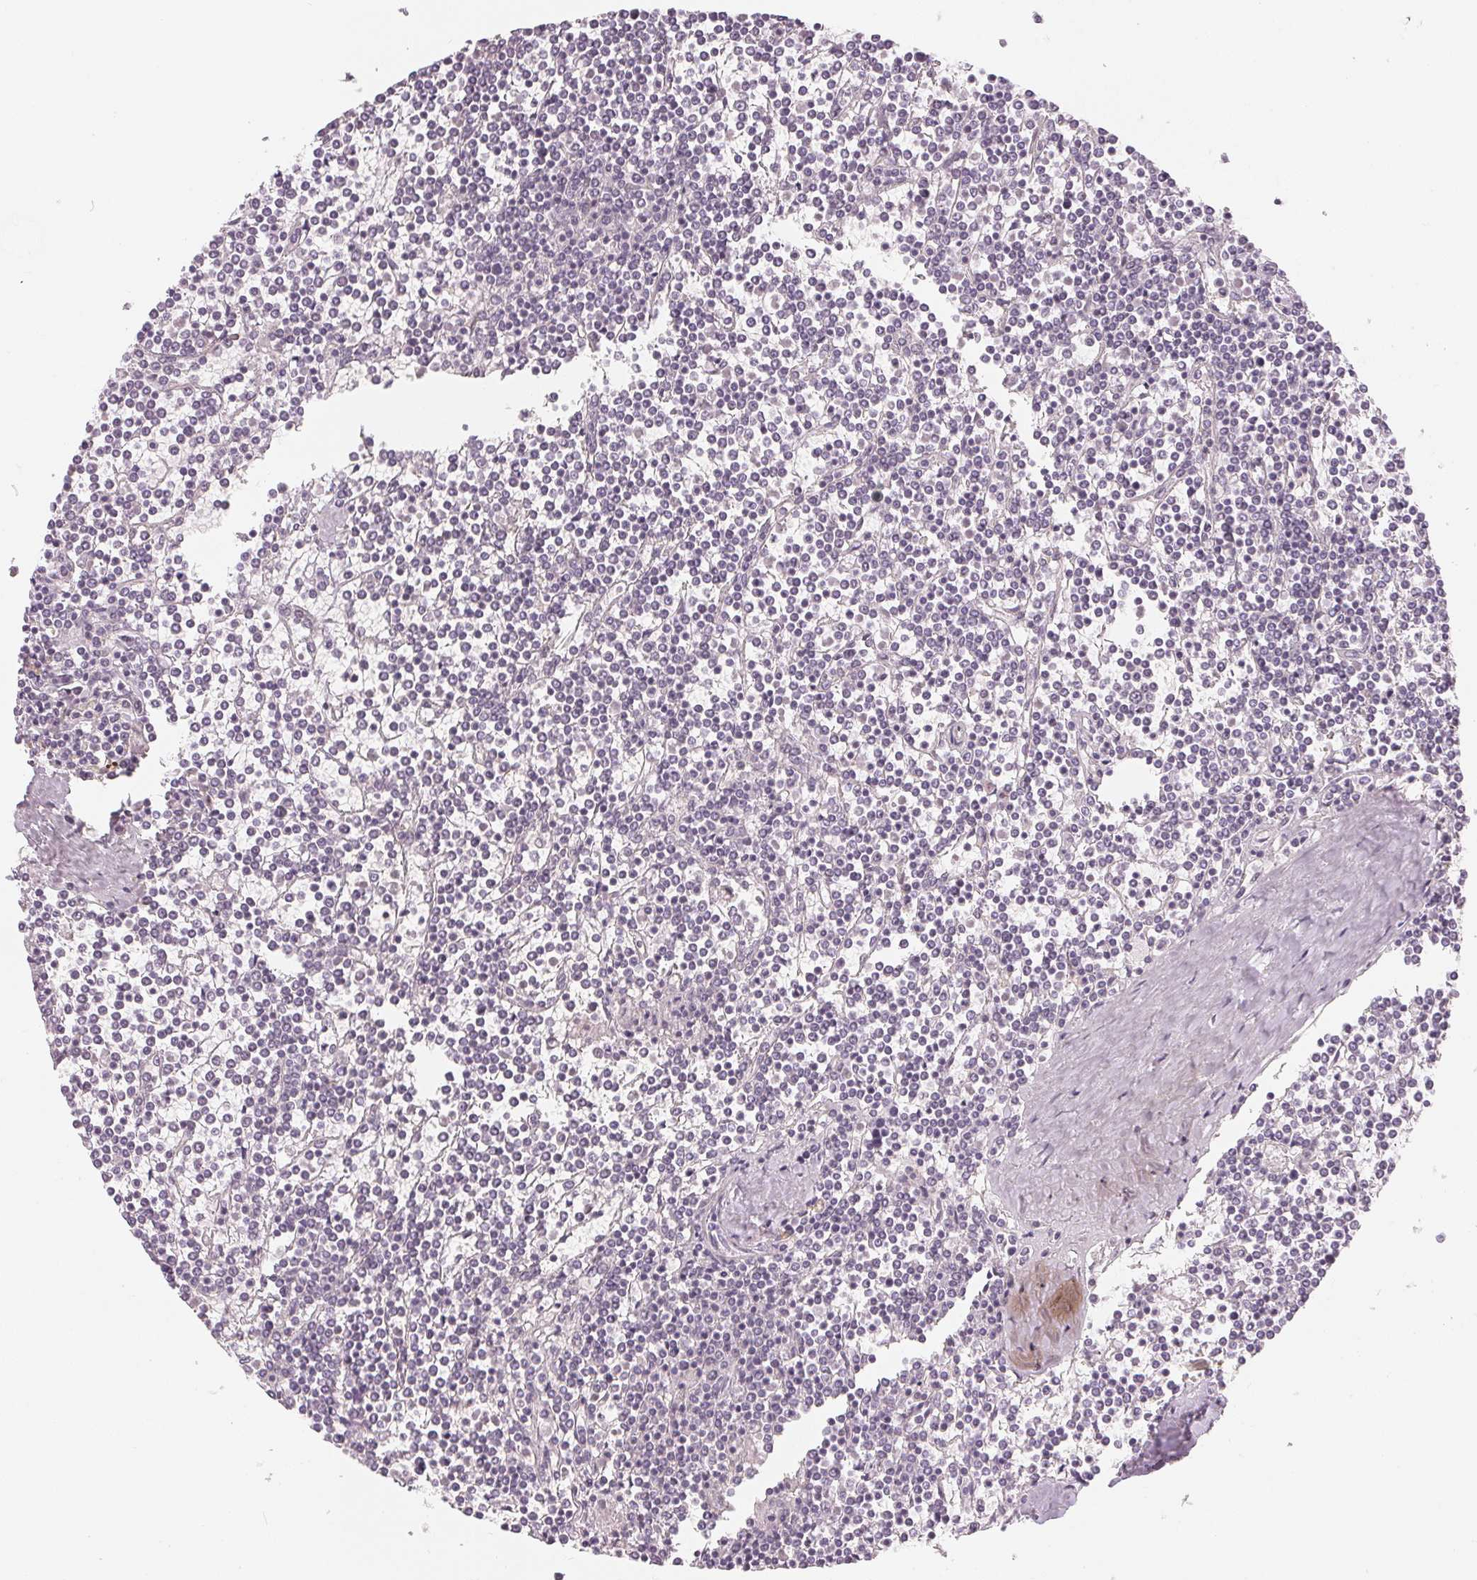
{"staining": {"intensity": "negative", "quantity": "none", "location": "none"}, "tissue": "lymphoma", "cell_type": "Tumor cells", "image_type": "cancer", "snomed": [{"axis": "morphology", "description": "Malignant lymphoma, non-Hodgkin's type, Low grade"}, {"axis": "topography", "description": "Spleen"}], "caption": "This is an immunohistochemistry (IHC) histopathology image of human low-grade malignant lymphoma, non-Hodgkin's type. There is no expression in tumor cells.", "gene": "NXF3", "patient": {"sex": "female", "age": 19}}